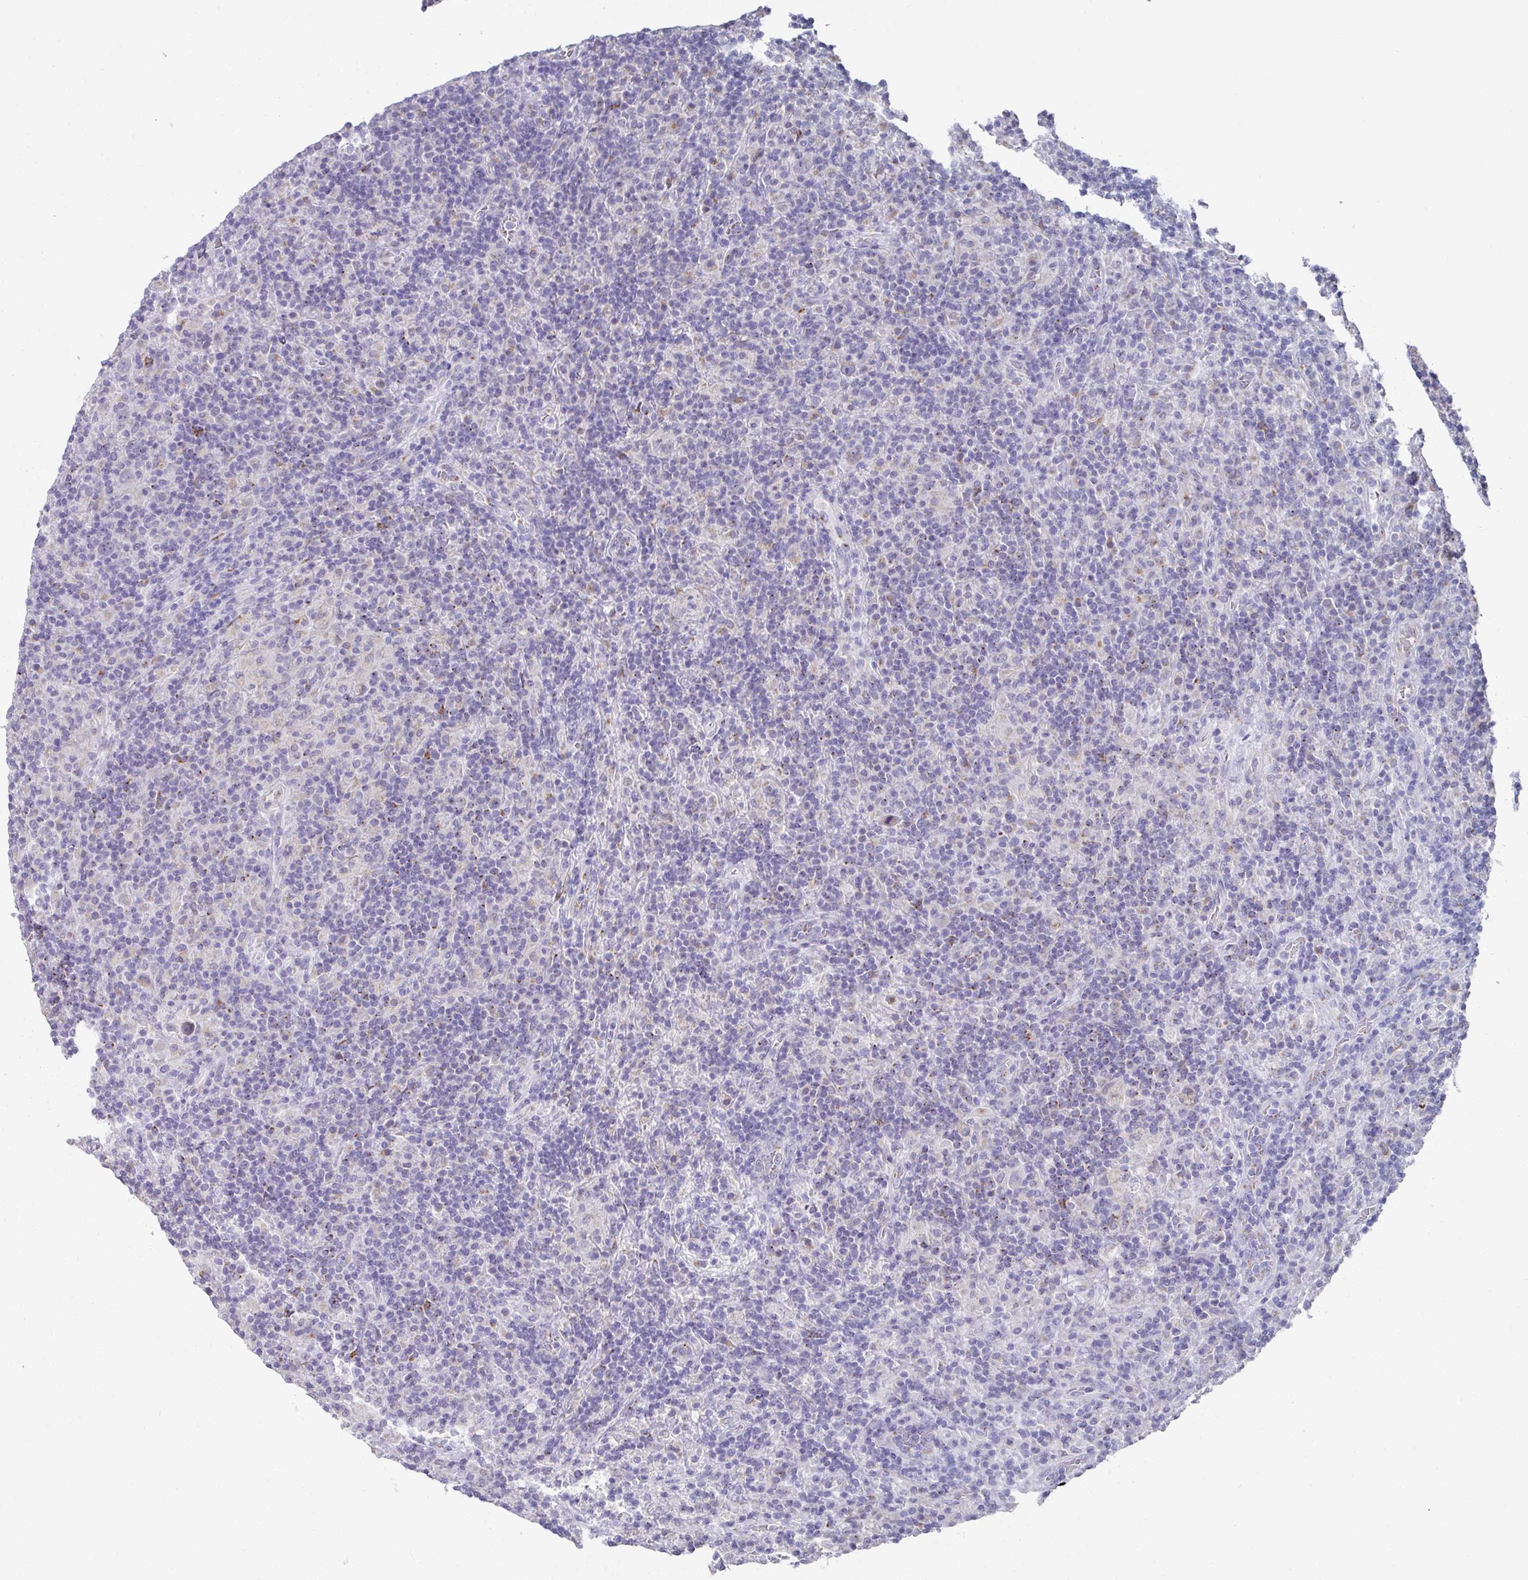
{"staining": {"intensity": "negative", "quantity": "none", "location": "none"}, "tissue": "lymphoma", "cell_type": "Tumor cells", "image_type": "cancer", "snomed": [{"axis": "morphology", "description": "Hodgkin's disease, NOS"}, {"axis": "topography", "description": "Lymph node"}], "caption": "The photomicrograph displays no staining of tumor cells in Hodgkin's disease.", "gene": "VKORC1L1", "patient": {"sex": "male", "age": 70}}